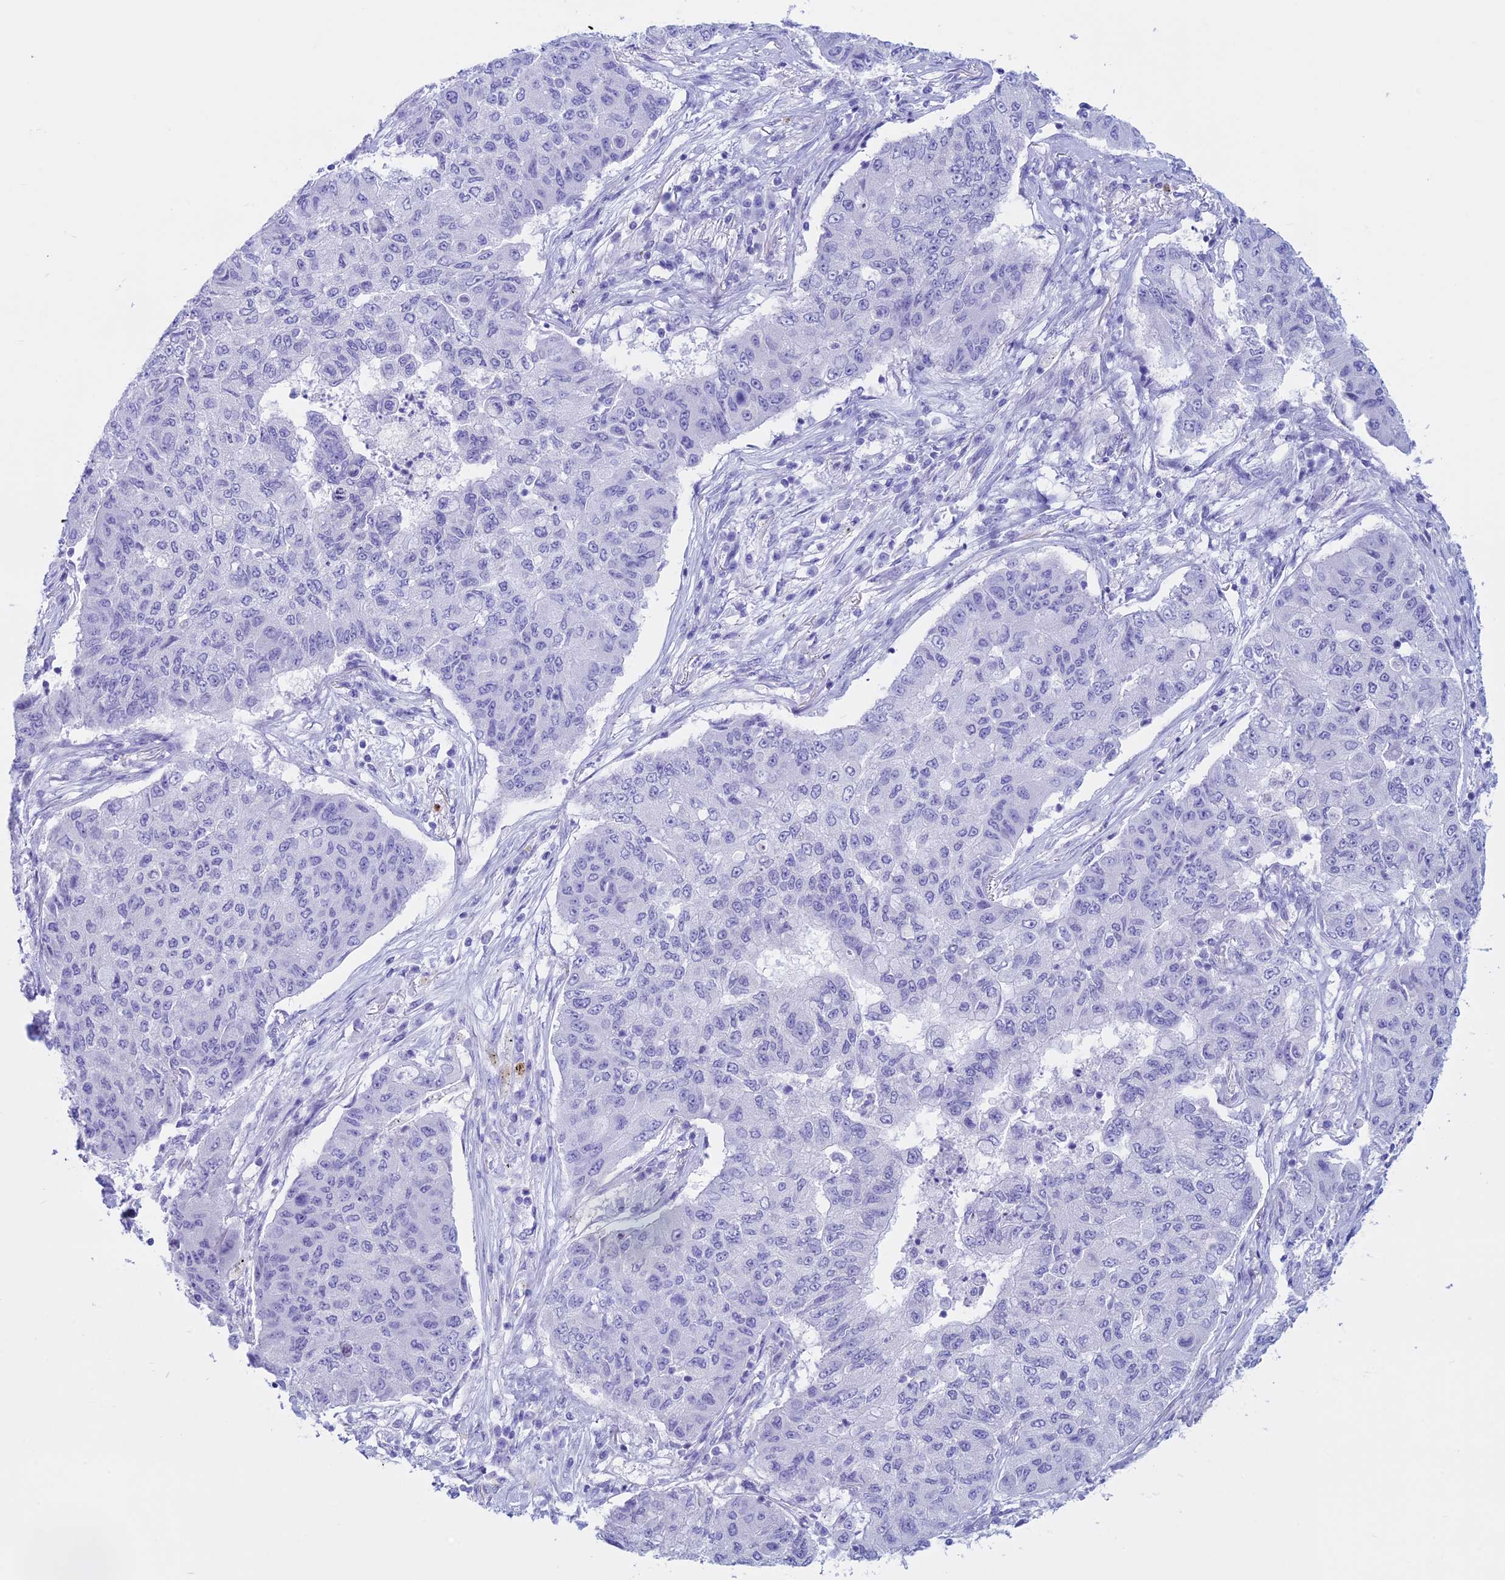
{"staining": {"intensity": "negative", "quantity": "none", "location": "none"}, "tissue": "lung cancer", "cell_type": "Tumor cells", "image_type": "cancer", "snomed": [{"axis": "morphology", "description": "Squamous cell carcinoma, NOS"}, {"axis": "topography", "description": "Lung"}], "caption": "DAB immunohistochemical staining of human squamous cell carcinoma (lung) exhibits no significant staining in tumor cells. (IHC, brightfield microscopy, high magnification).", "gene": "RP1", "patient": {"sex": "male", "age": 74}}